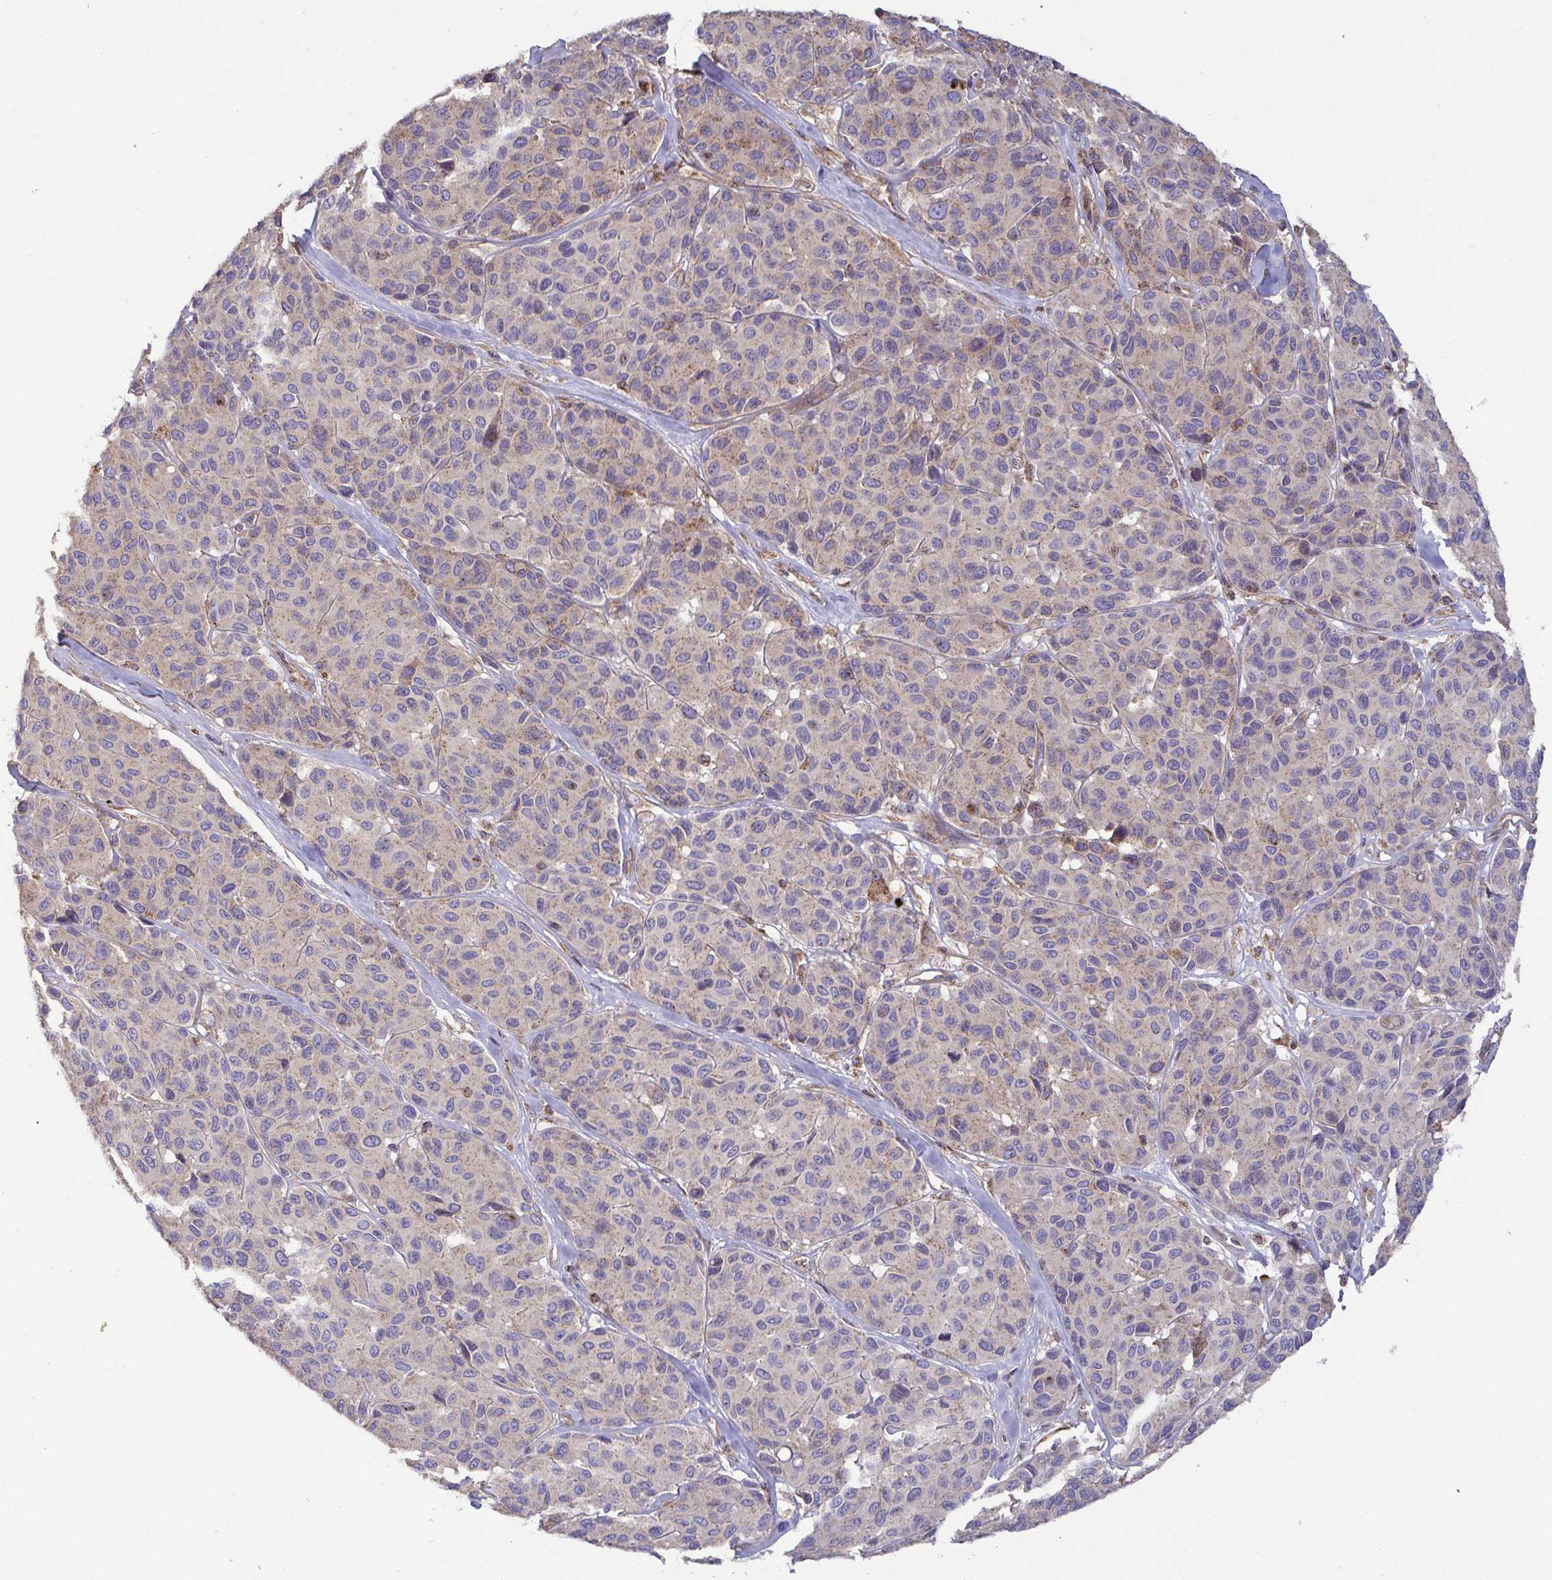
{"staining": {"intensity": "weak", "quantity": "25%-75%", "location": "cytoplasmic/membranous"}, "tissue": "melanoma", "cell_type": "Tumor cells", "image_type": "cancer", "snomed": [{"axis": "morphology", "description": "Malignant melanoma, NOS"}, {"axis": "topography", "description": "Skin"}], "caption": "Protein staining by immunohistochemistry (IHC) shows weak cytoplasmic/membranous expression in approximately 25%-75% of tumor cells in melanoma.", "gene": "SPRY1", "patient": {"sex": "female", "age": 66}}